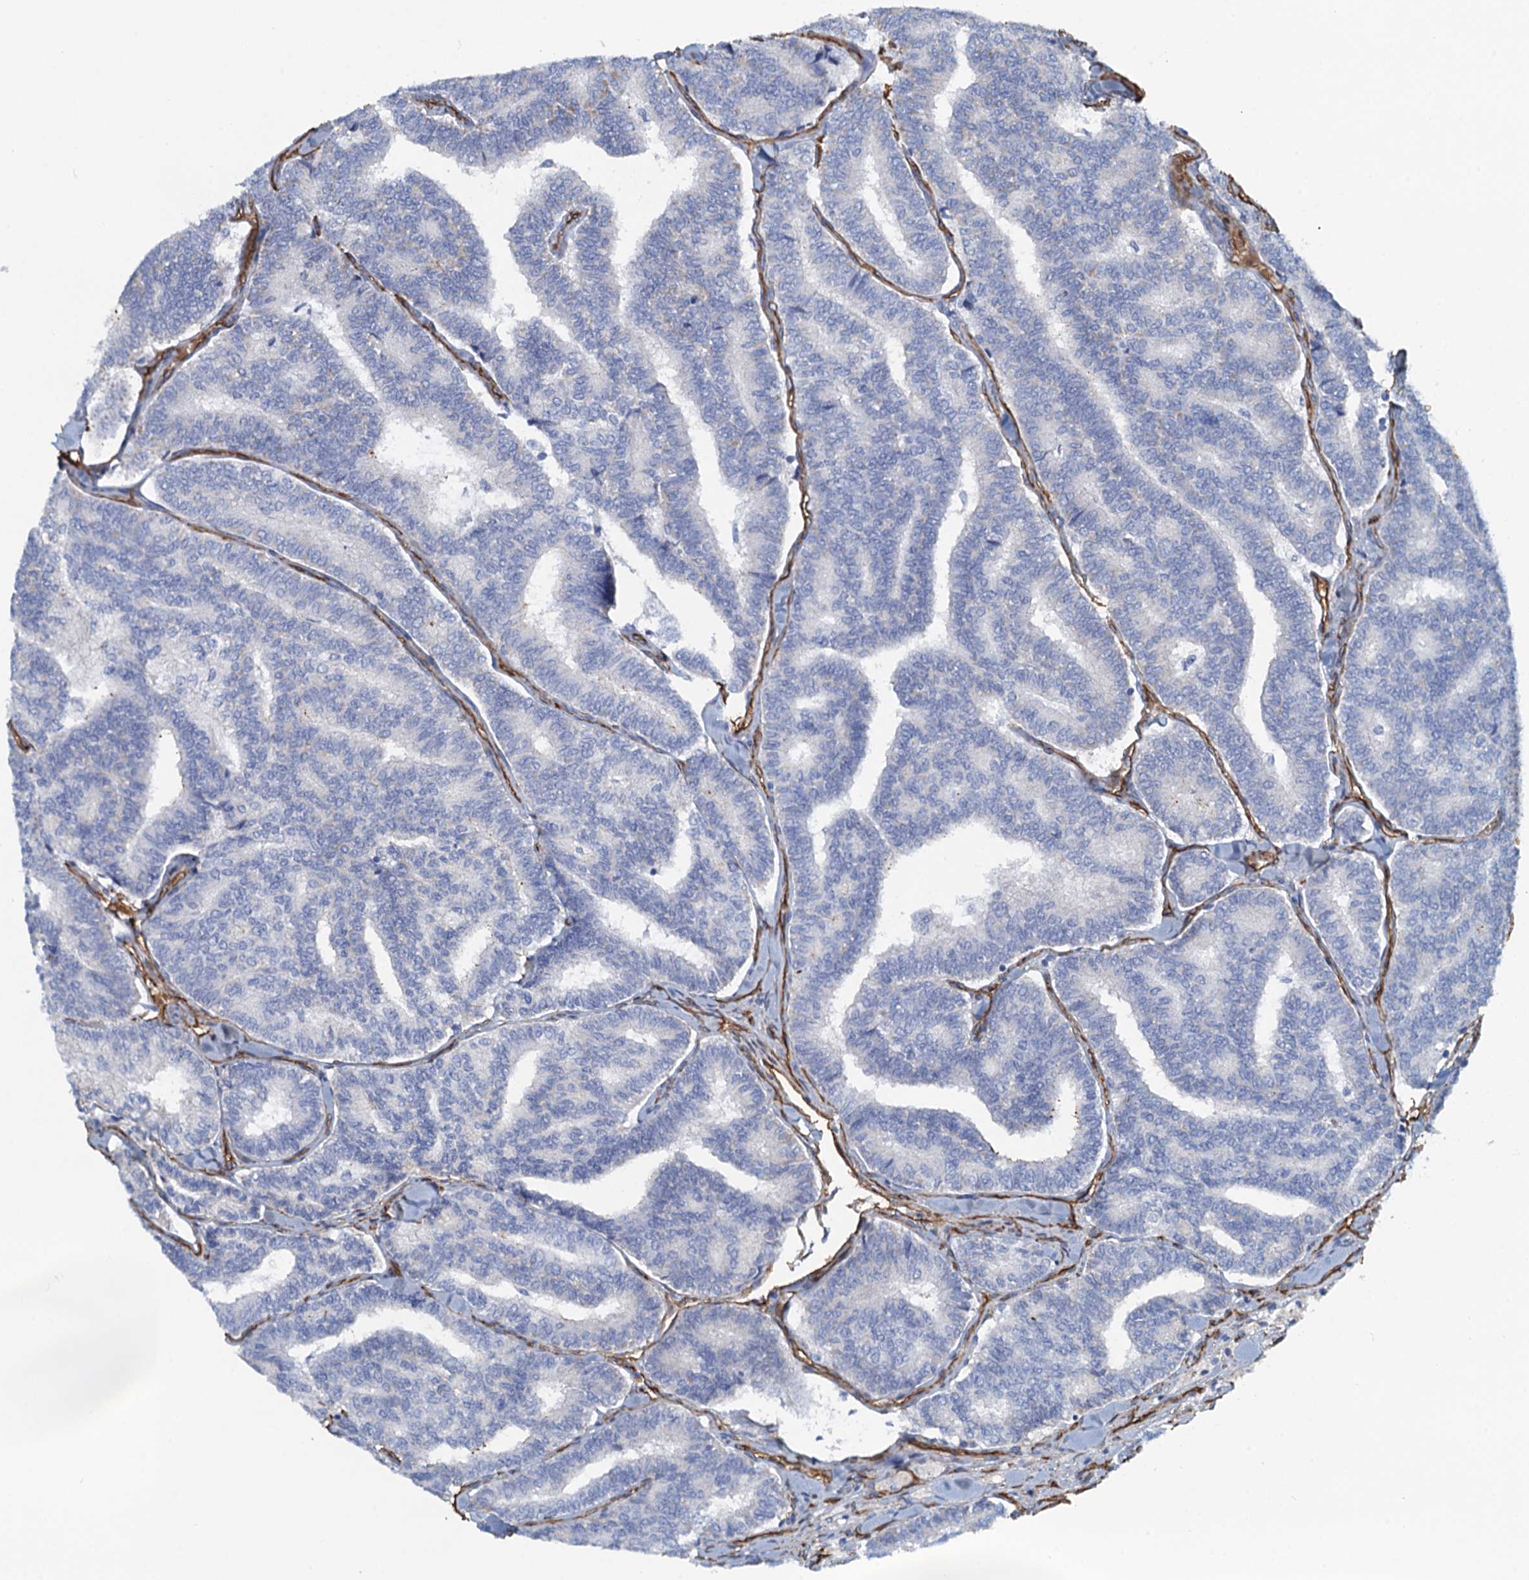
{"staining": {"intensity": "negative", "quantity": "none", "location": "none"}, "tissue": "thyroid cancer", "cell_type": "Tumor cells", "image_type": "cancer", "snomed": [{"axis": "morphology", "description": "Papillary adenocarcinoma, NOS"}, {"axis": "topography", "description": "Thyroid gland"}], "caption": "Image shows no protein staining in tumor cells of papillary adenocarcinoma (thyroid) tissue.", "gene": "DGKG", "patient": {"sex": "female", "age": 35}}